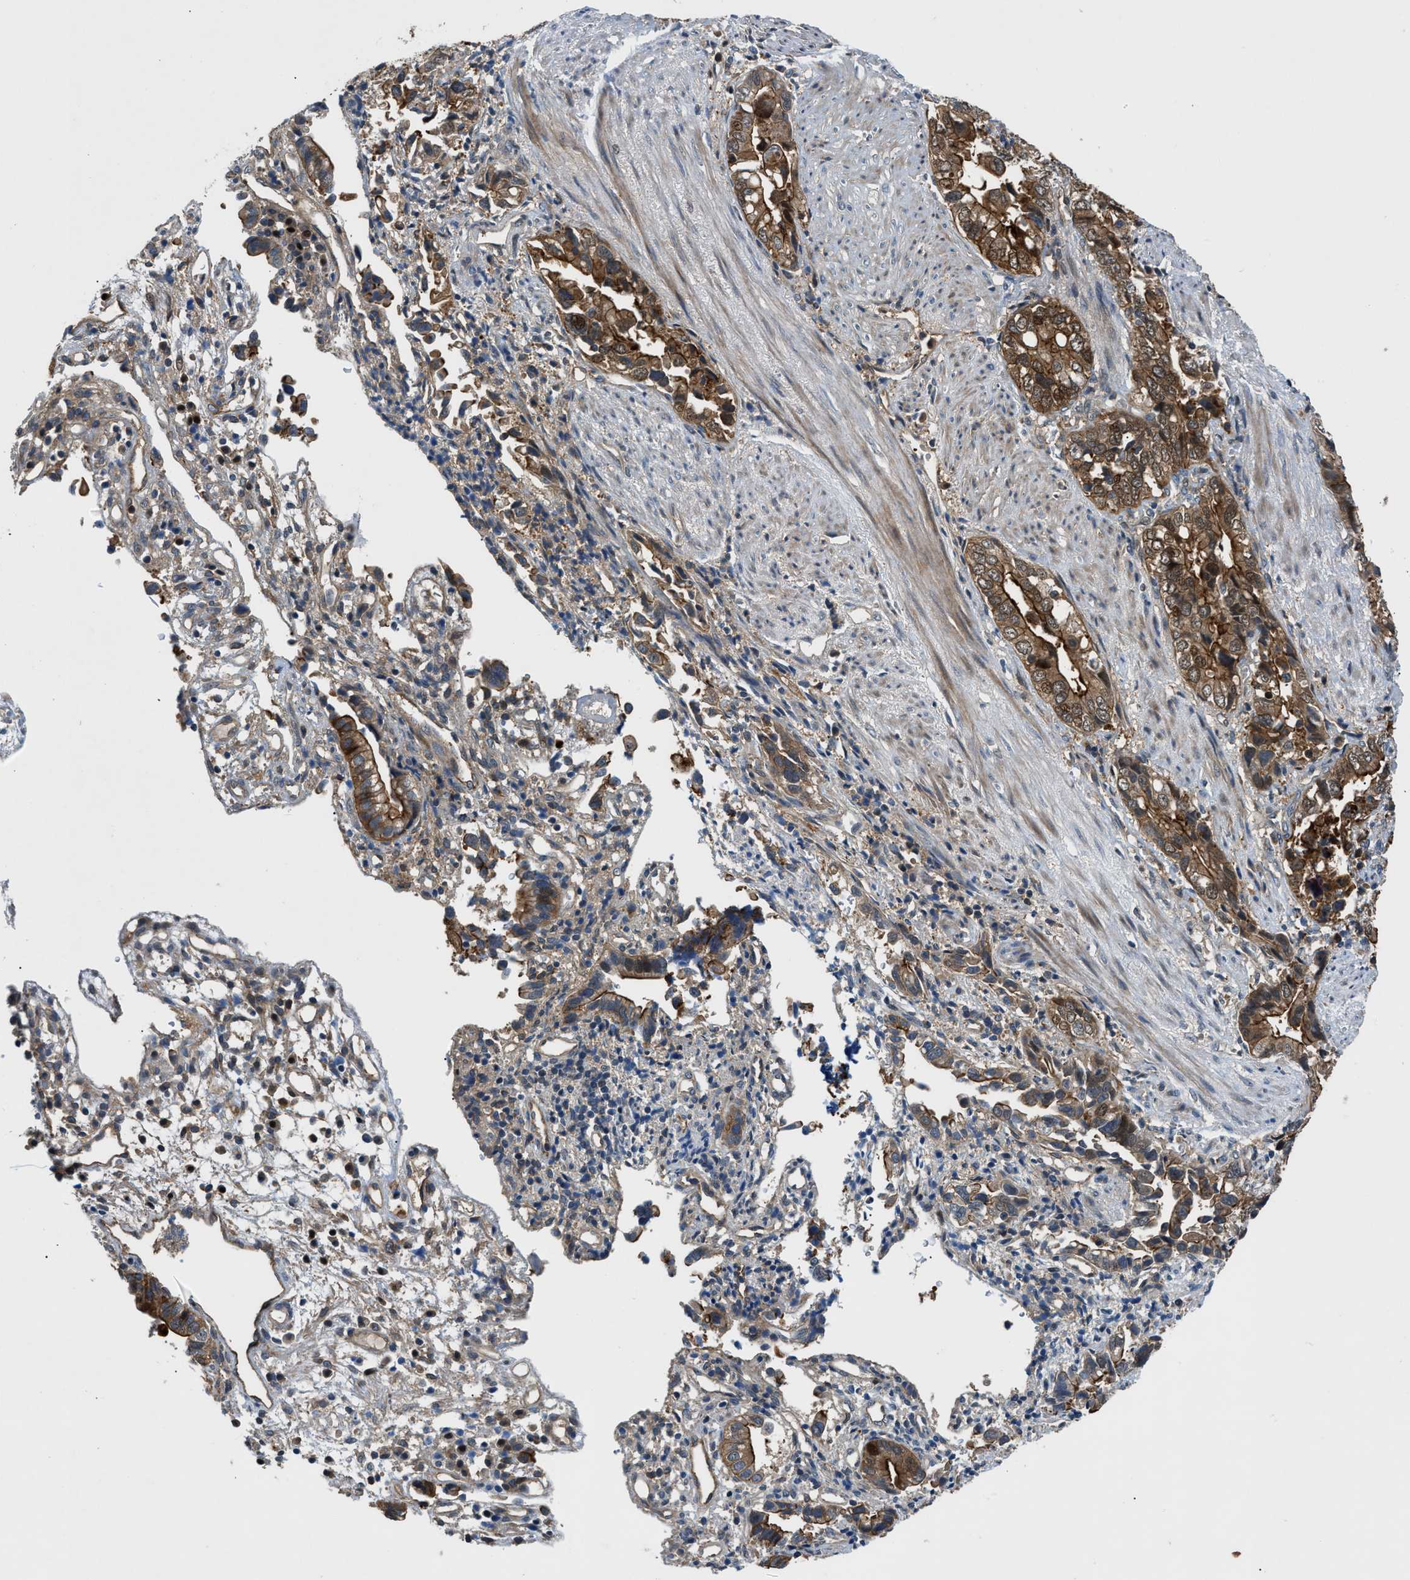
{"staining": {"intensity": "moderate", "quantity": ">75%", "location": "cytoplasmic/membranous"}, "tissue": "liver cancer", "cell_type": "Tumor cells", "image_type": "cancer", "snomed": [{"axis": "morphology", "description": "Cholangiocarcinoma"}, {"axis": "topography", "description": "Liver"}], "caption": "Tumor cells show medium levels of moderate cytoplasmic/membranous positivity in about >75% of cells in human liver cancer (cholangiocarcinoma).", "gene": "TRAK2", "patient": {"sex": "female", "age": 79}}